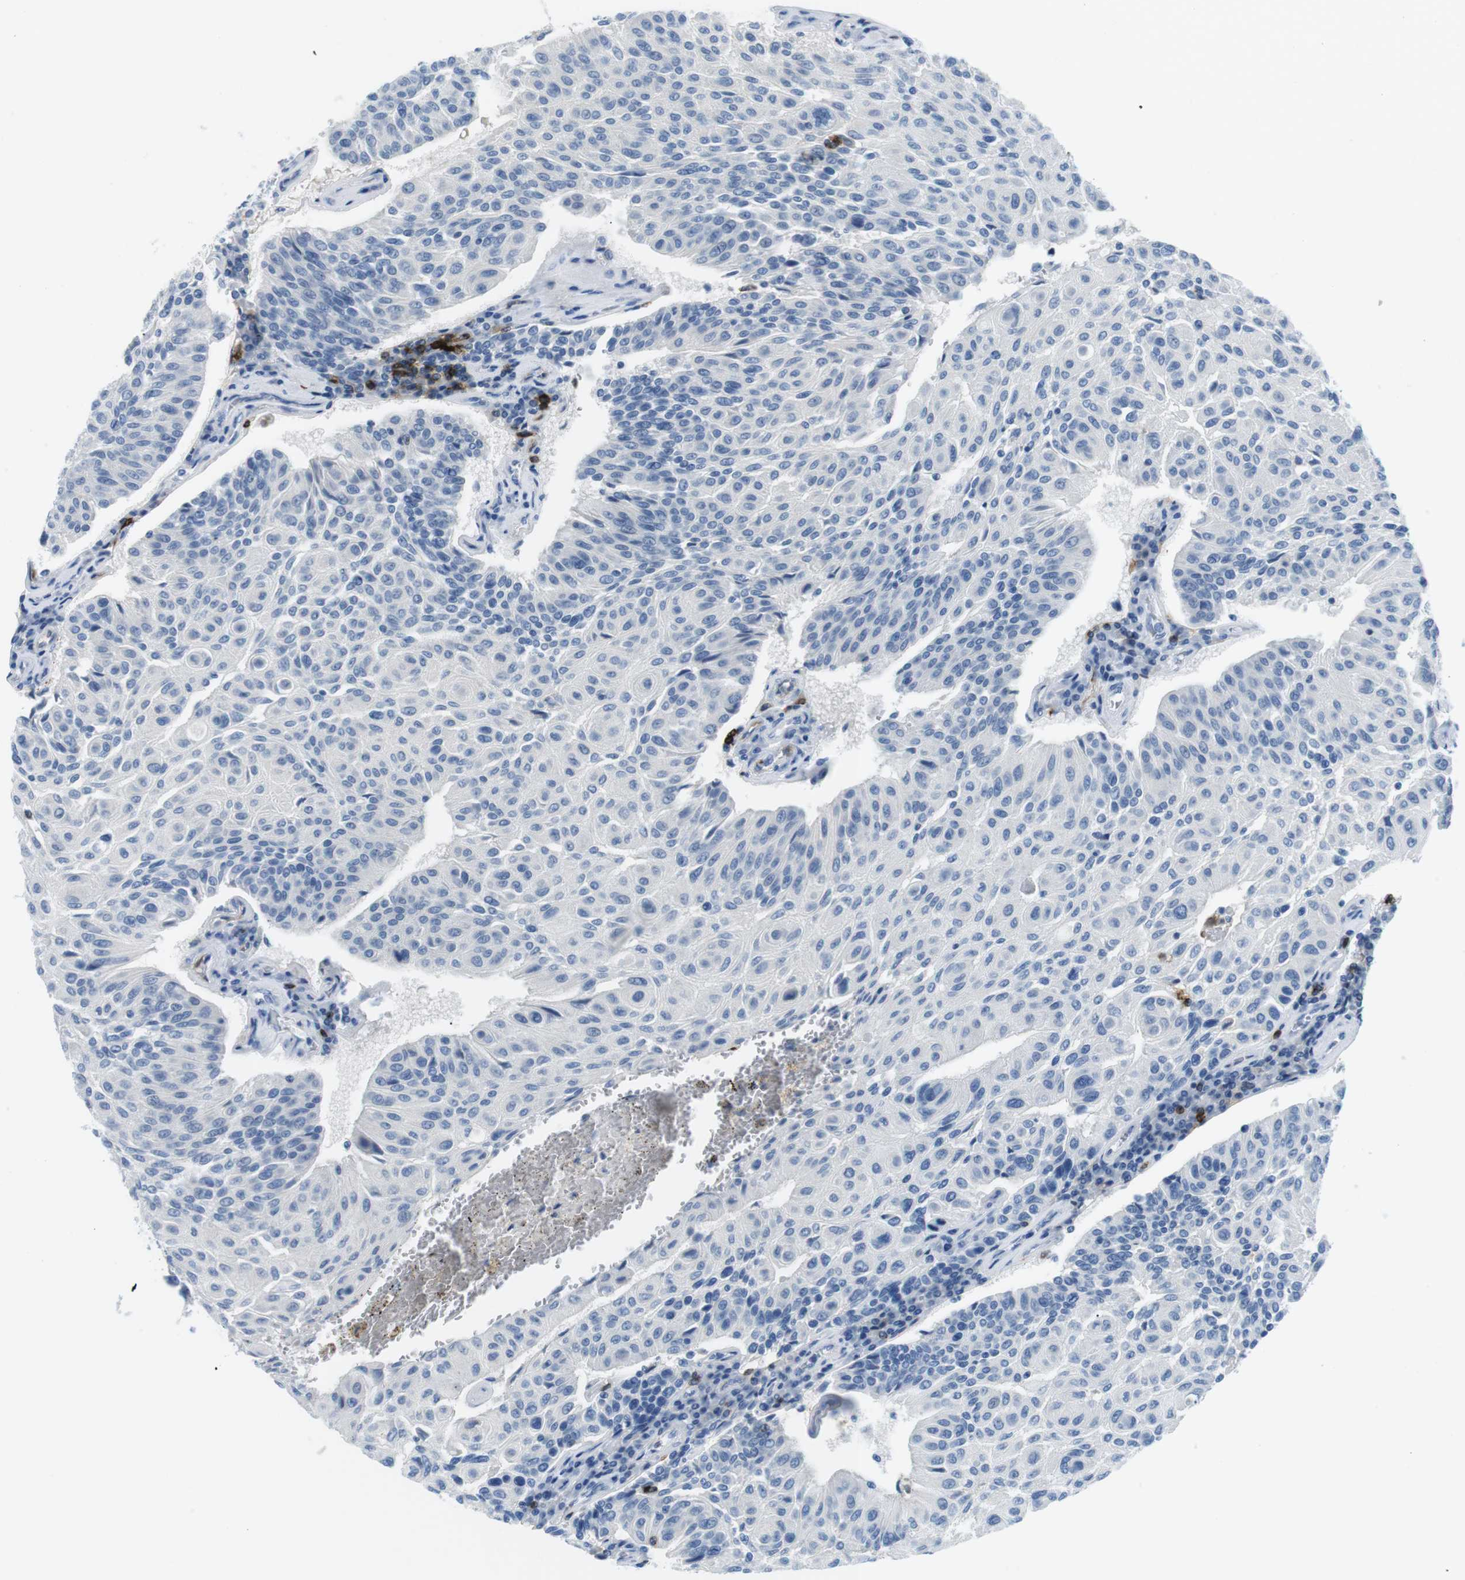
{"staining": {"intensity": "negative", "quantity": "none", "location": "none"}, "tissue": "urothelial cancer", "cell_type": "Tumor cells", "image_type": "cancer", "snomed": [{"axis": "morphology", "description": "Urothelial carcinoma, High grade"}, {"axis": "topography", "description": "Urinary bladder"}], "caption": "Immunohistochemistry photomicrograph of neoplastic tissue: urothelial carcinoma (high-grade) stained with DAB (3,3'-diaminobenzidine) displays no significant protein expression in tumor cells. Brightfield microscopy of IHC stained with DAB (3,3'-diaminobenzidine) (brown) and hematoxylin (blue), captured at high magnification.", "gene": "TNFRSF4", "patient": {"sex": "male", "age": 66}}